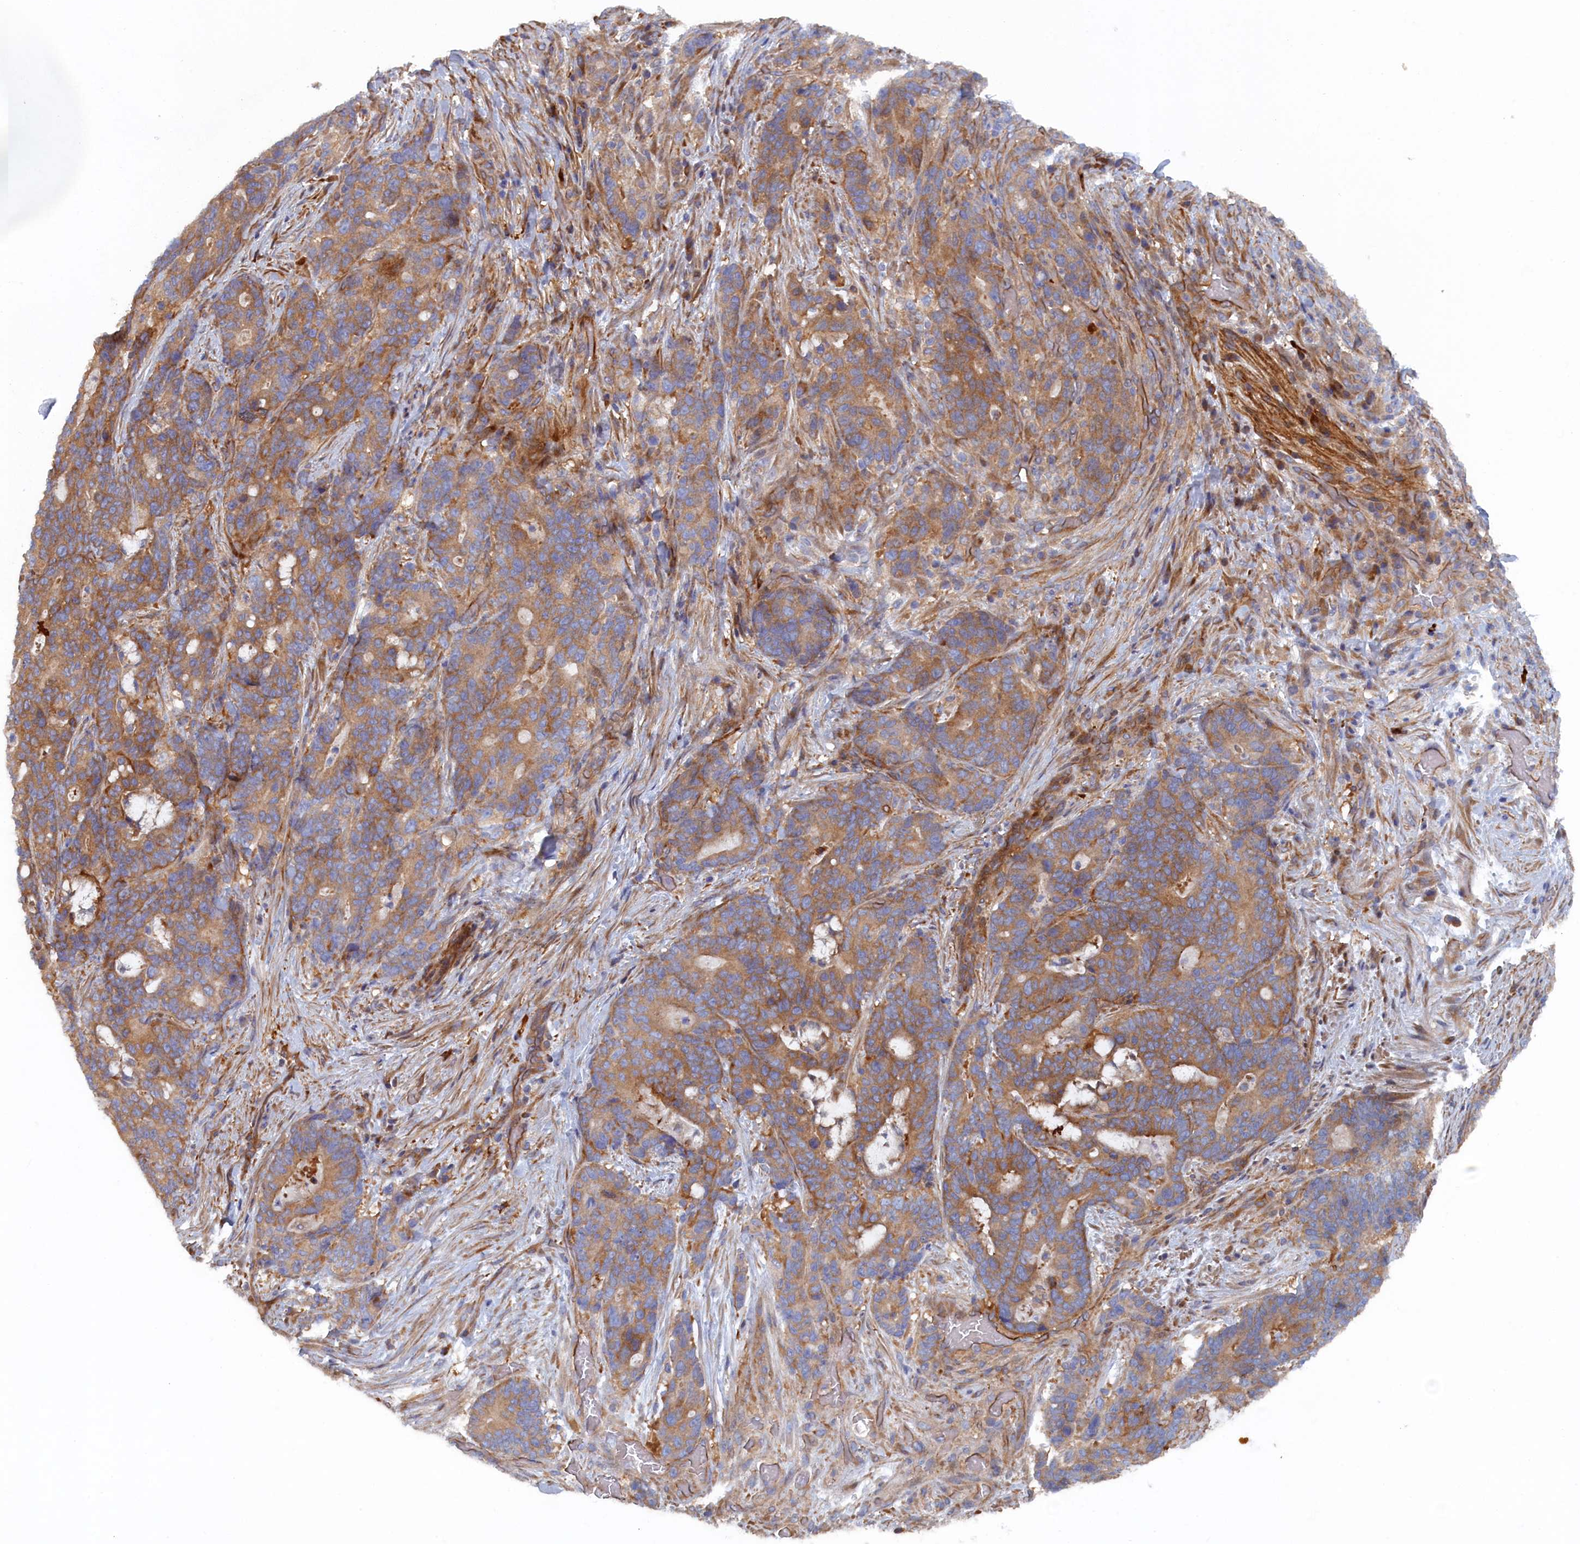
{"staining": {"intensity": "moderate", "quantity": ">75%", "location": "cytoplasmic/membranous"}, "tissue": "stomach cancer", "cell_type": "Tumor cells", "image_type": "cancer", "snomed": [{"axis": "morphology", "description": "Normal tissue, NOS"}, {"axis": "morphology", "description": "Adenocarcinoma, NOS"}, {"axis": "topography", "description": "Stomach"}], "caption": "Stomach adenocarcinoma tissue demonstrates moderate cytoplasmic/membranous expression in approximately >75% of tumor cells, visualized by immunohistochemistry.", "gene": "TMEM196", "patient": {"sex": "female", "age": 64}}